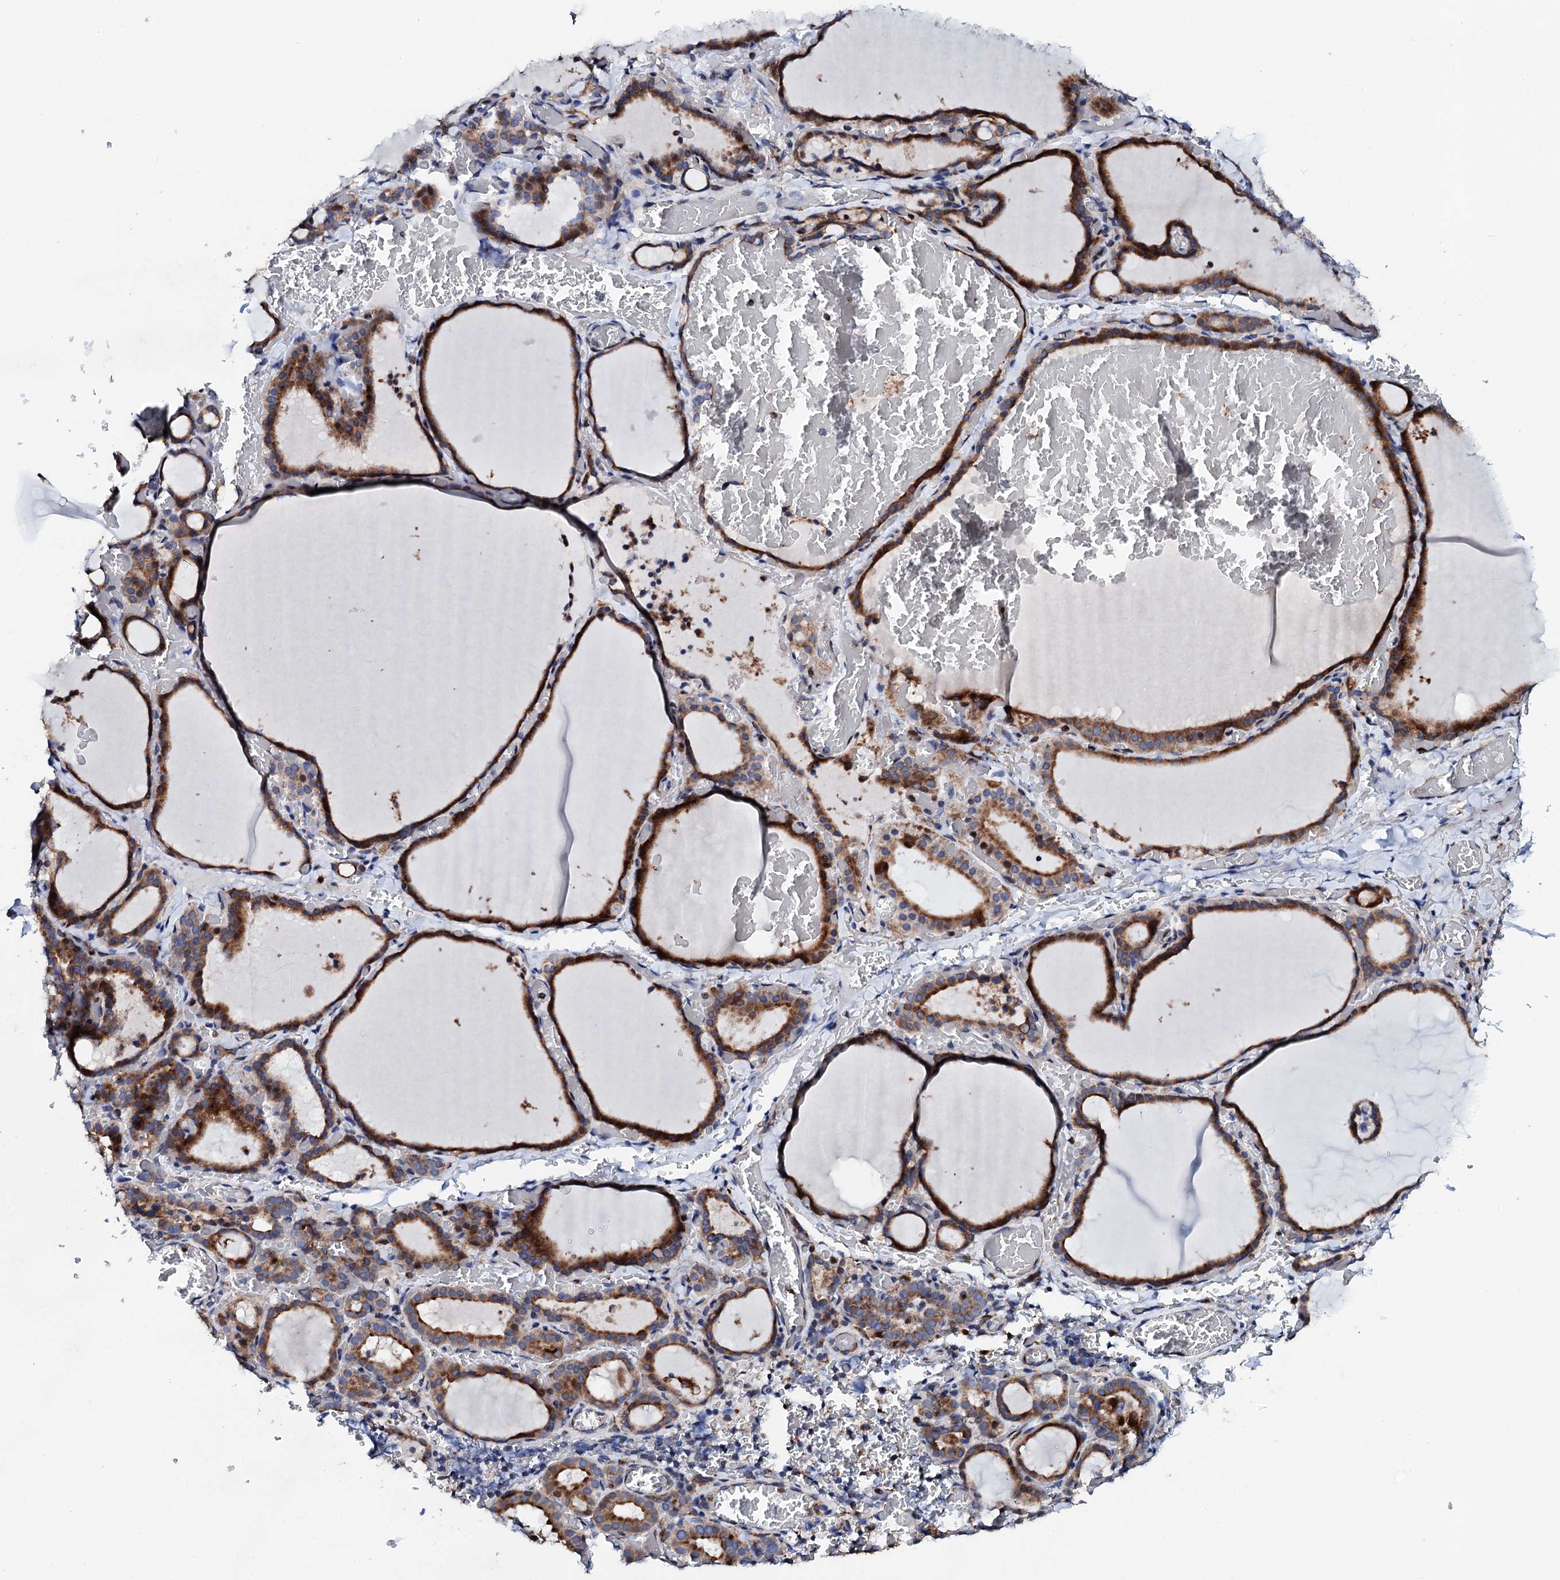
{"staining": {"intensity": "strong", "quantity": ">75%", "location": "cytoplasmic/membranous"}, "tissue": "thyroid gland", "cell_type": "Glandular cells", "image_type": "normal", "snomed": [{"axis": "morphology", "description": "Normal tissue, NOS"}, {"axis": "topography", "description": "Thyroid gland"}], "caption": "This is a micrograph of IHC staining of unremarkable thyroid gland, which shows strong expression in the cytoplasmic/membranous of glandular cells.", "gene": "TCIRG1", "patient": {"sex": "female", "age": 39}}